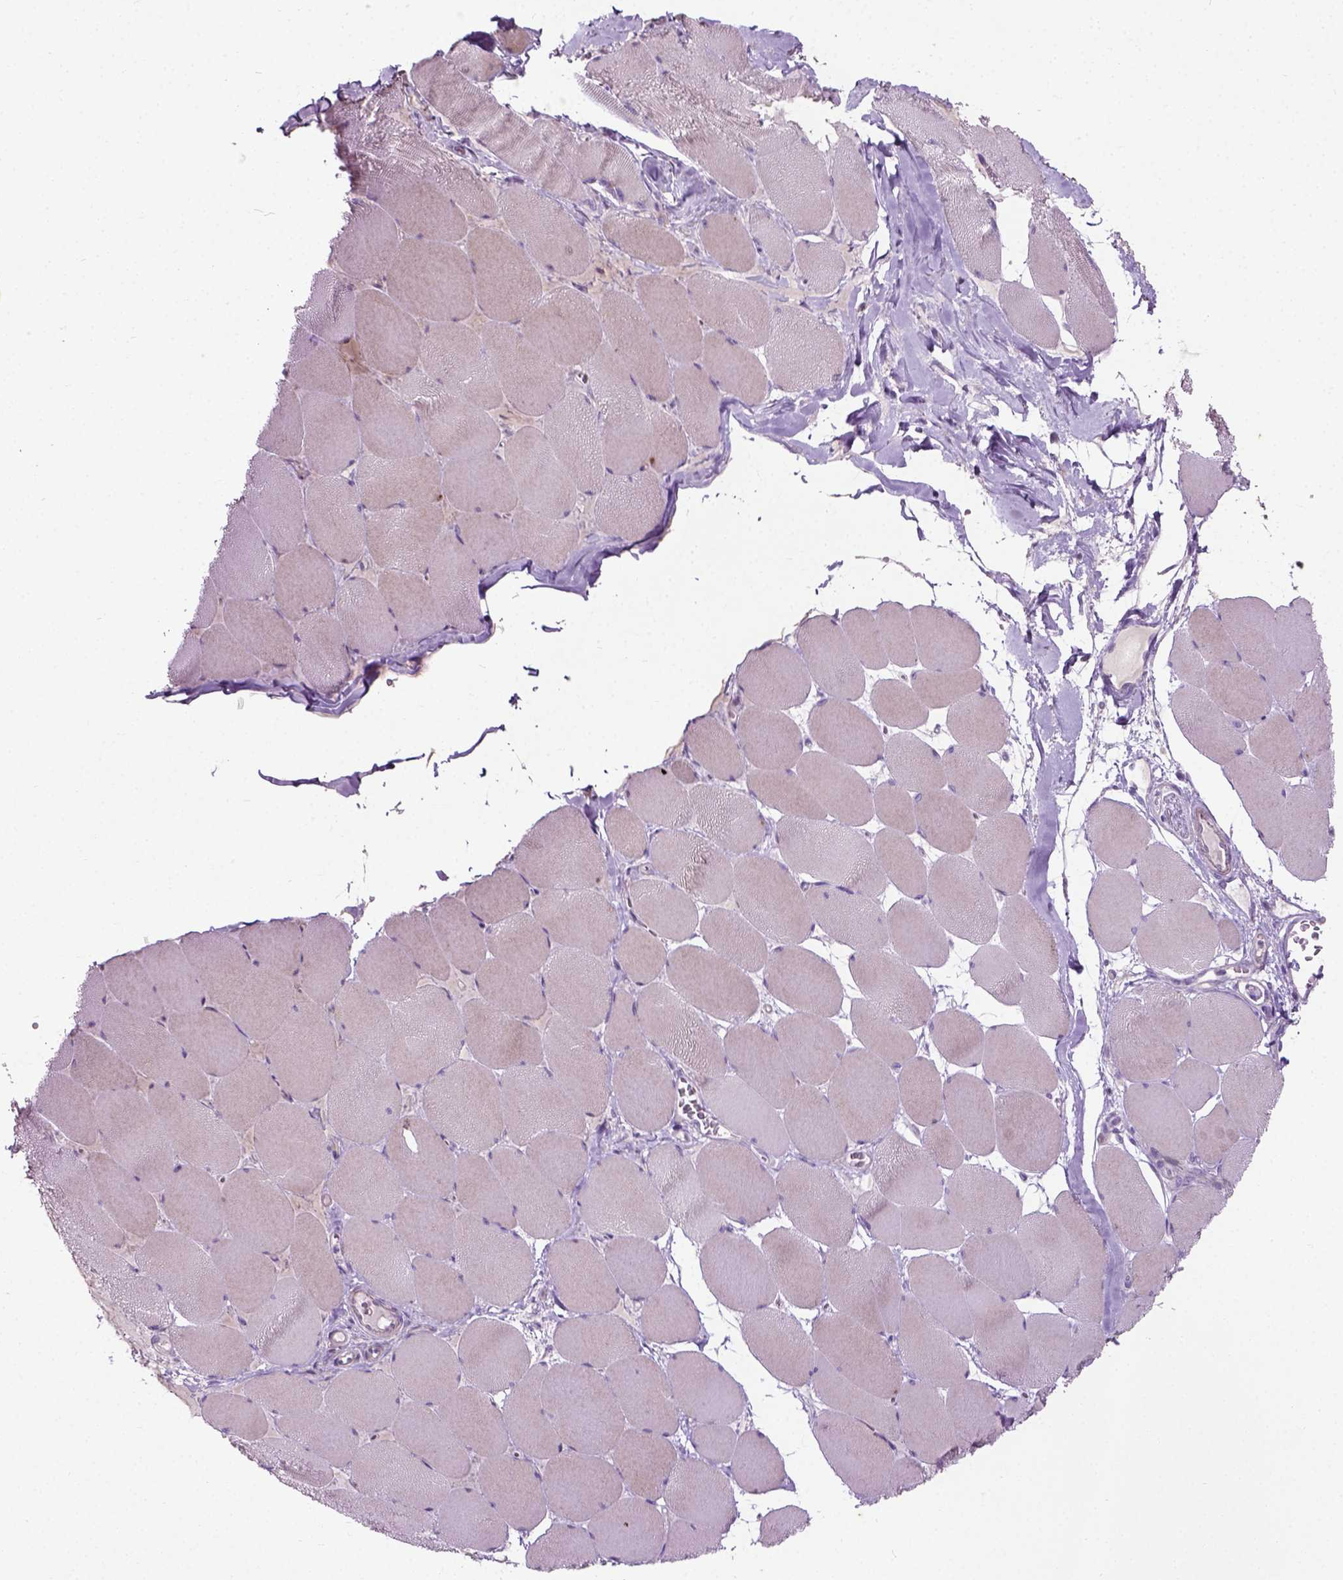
{"staining": {"intensity": "moderate", "quantity": "<25%", "location": "cytoplasmic/membranous"}, "tissue": "skeletal muscle", "cell_type": "Myocytes", "image_type": "normal", "snomed": [{"axis": "morphology", "description": "Normal tissue, NOS"}, {"axis": "topography", "description": "Skeletal muscle"}], "caption": "Protein staining reveals moderate cytoplasmic/membranous staining in approximately <25% of myocytes in benign skeletal muscle. Nuclei are stained in blue.", "gene": "PKP3", "patient": {"sex": "female", "age": 75}}